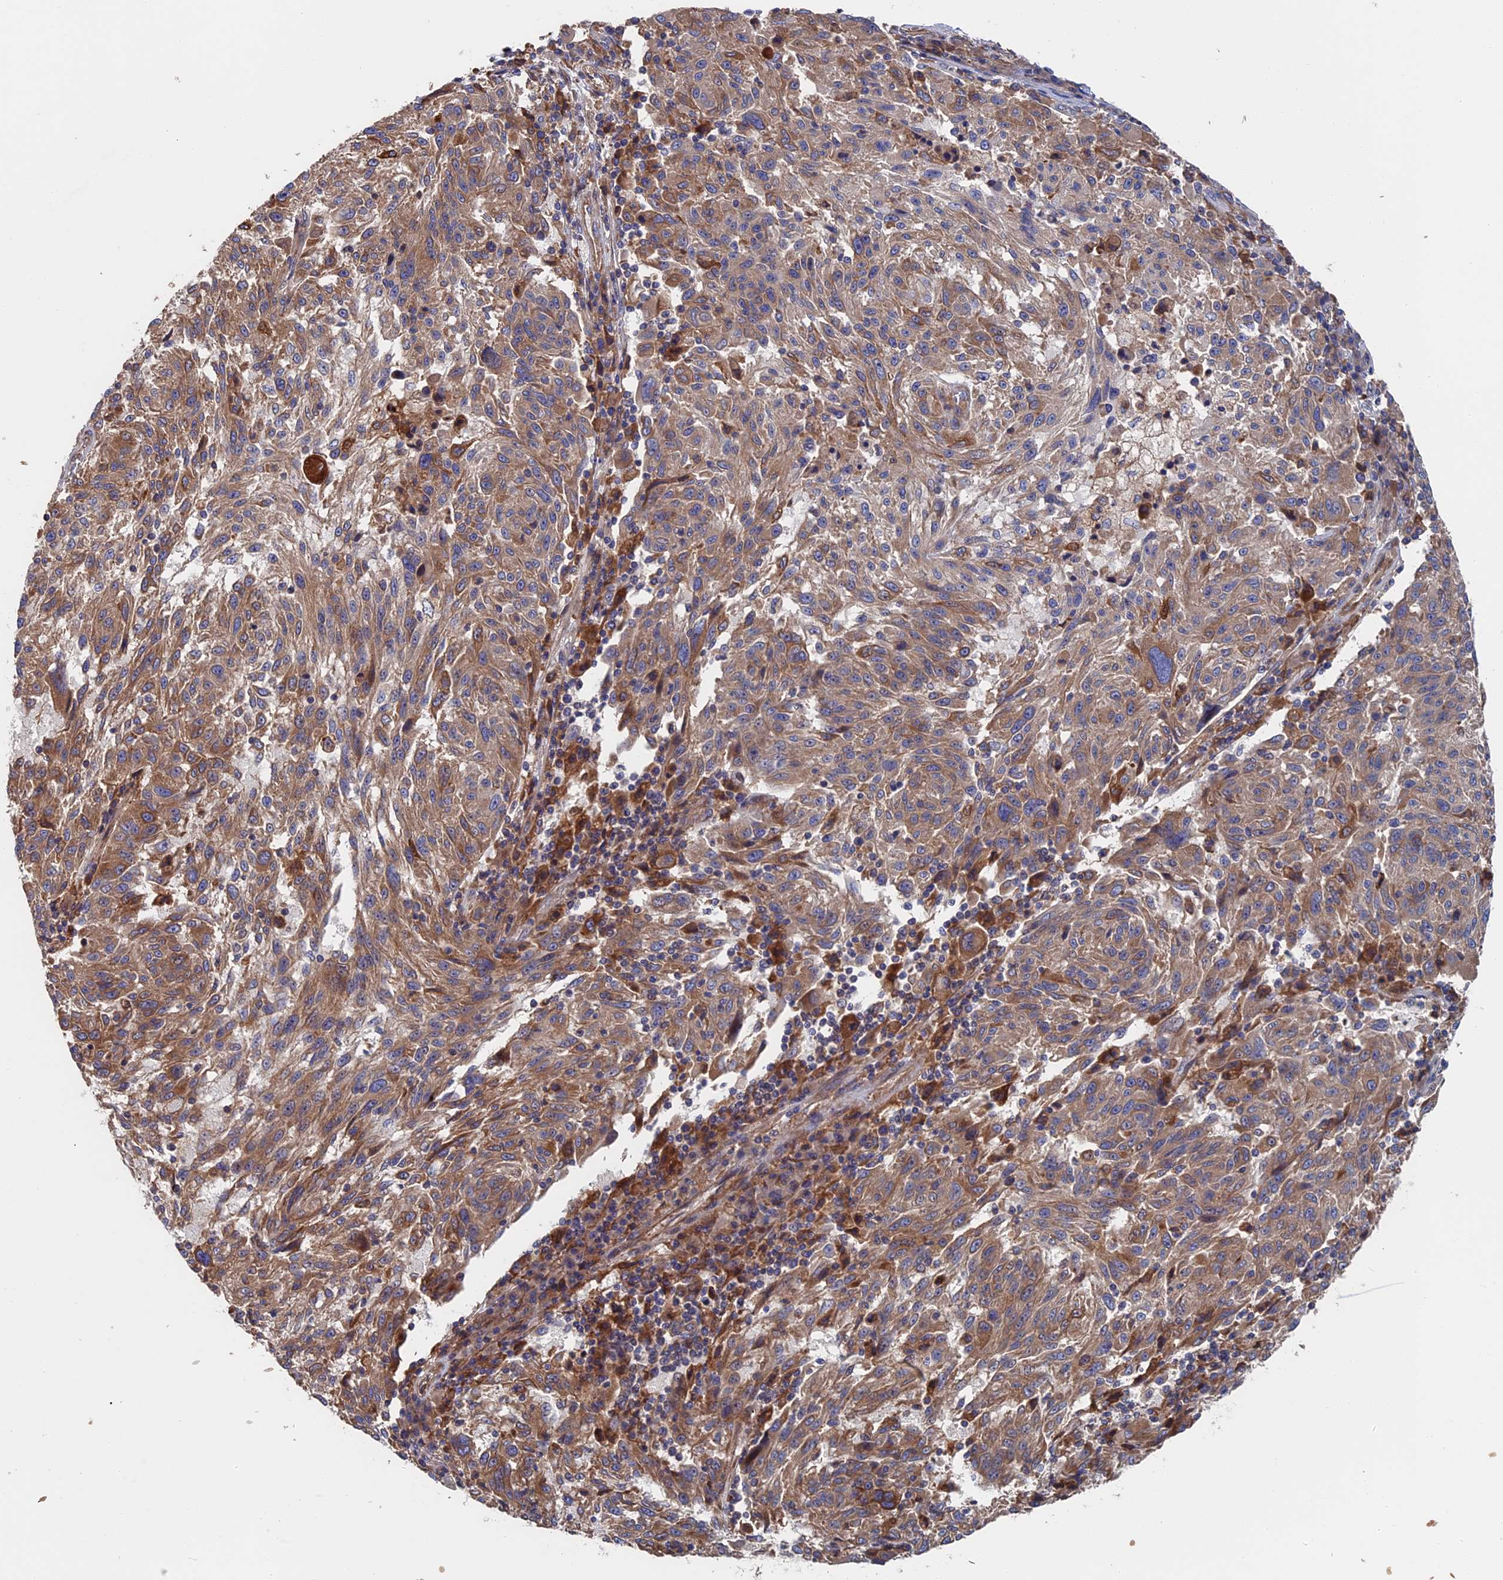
{"staining": {"intensity": "moderate", "quantity": ">75%", "location": "cytoplasmic/membranous"}, "tissue": "melanoma", "cell_type": "Tumor cells", "image_type": "cancer", "snomed": [{"axis": "morphology", "description": "Malignant melanoma, NOS"}, {"axis": "topography", "description": "Skin"}], "caption": "A micrograph showing moderate cytoplasmic/membranous positivity in about >75% of tumor cells in malignant melanoma, as visualized by brown immunohistochemical staining.", "gene": "DNAJC3", "patient": {"sex": "male", "age": 53}}